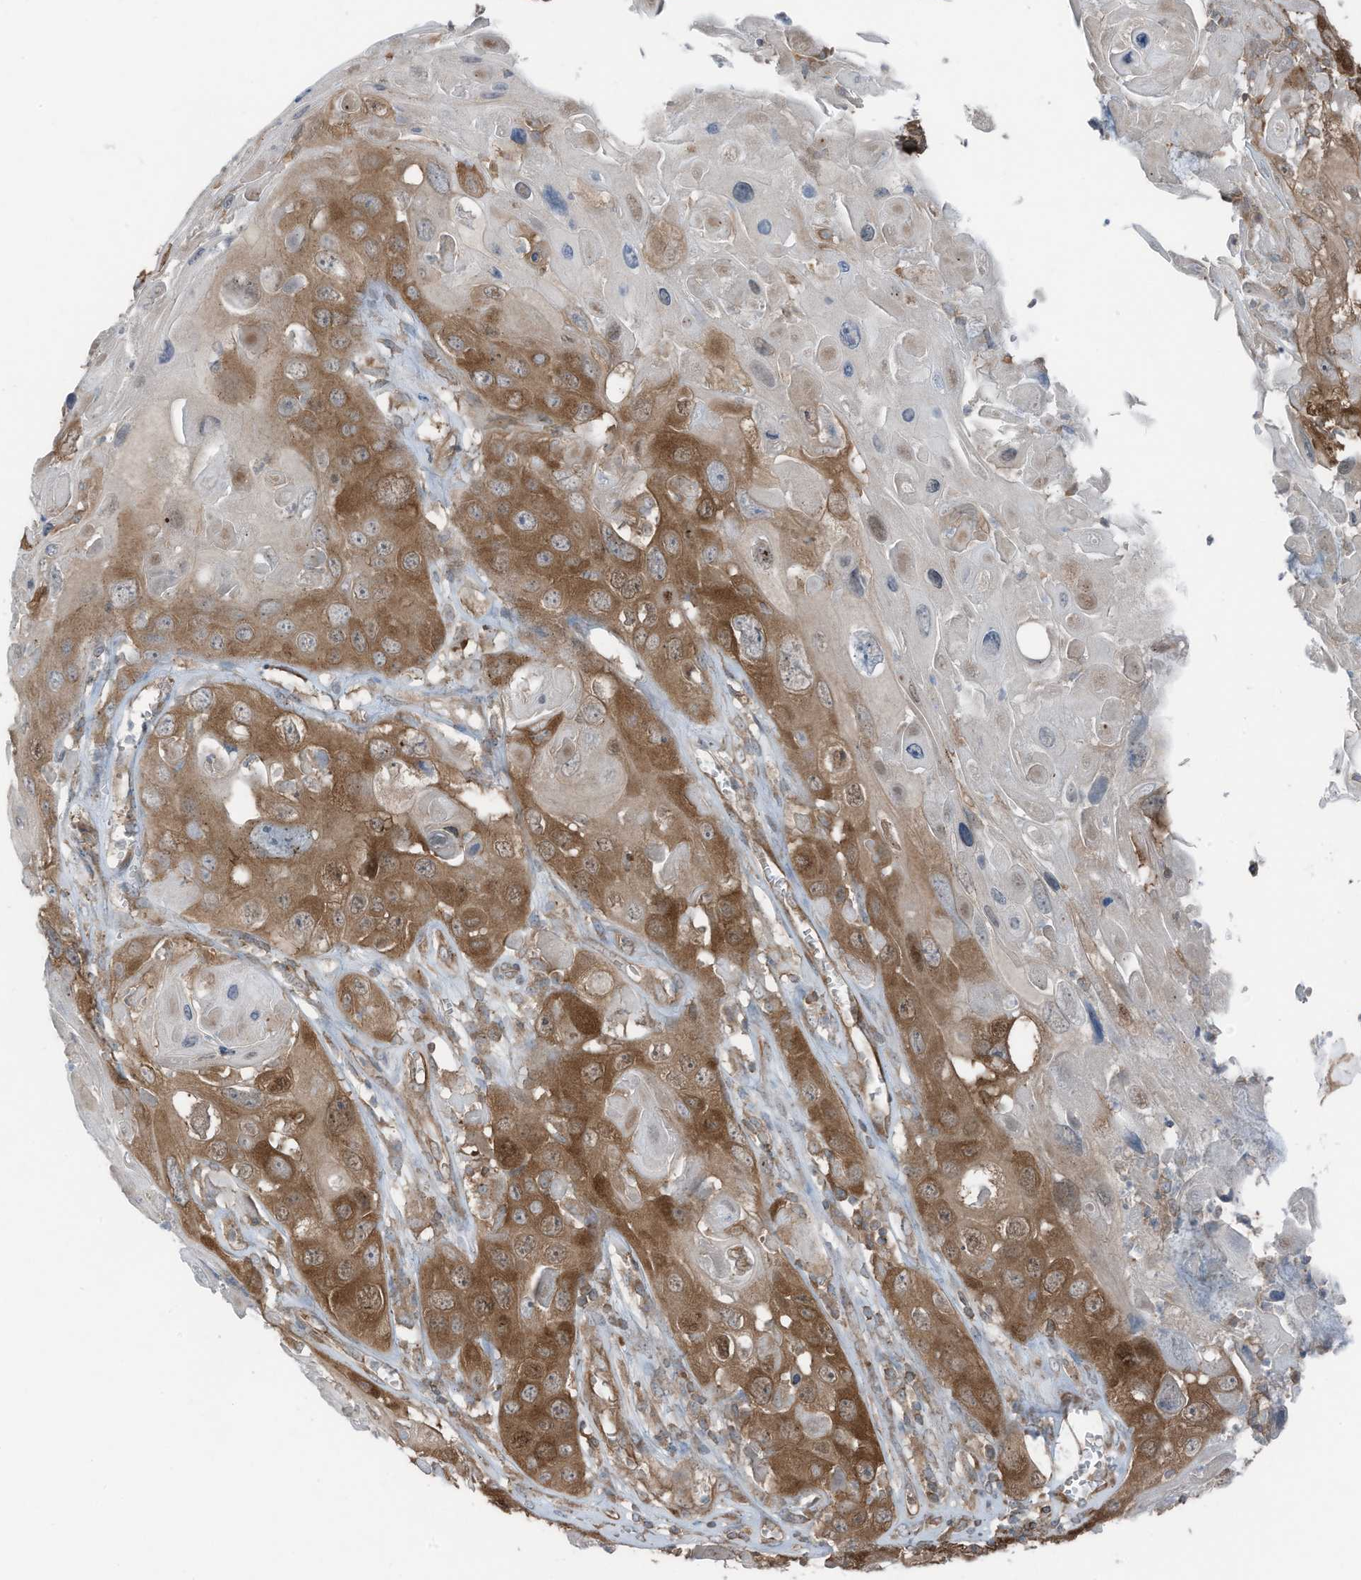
{"staining": {"intensity": "moderate", "quantity": ">75%", "location": "cytoplasmic/membranous,nuclear"}, "tissue": "skin cancer", "cell_type": "Tumor cells", "image_type": "cancer", "snomed": [{"axis": "morphology", "description": "Squamous cell carcinoma, NOS"}, {"axis": "topography", "description": "Skin"}], "caption": "Immunohistochemical staining of skin squamous cell carcinoma shows medium levels of moderate cytoplasmic/membranous and nuclear expression in approximately >75% of tumor cells. (Stains: DAB (3,3'-diaminobenzidine) in brown, nuclei in blue, Microscopy: brightfield microscopy at high magnification).", "gene": "TXNDC9", "patient": {"sex": "male", "age": 55}}